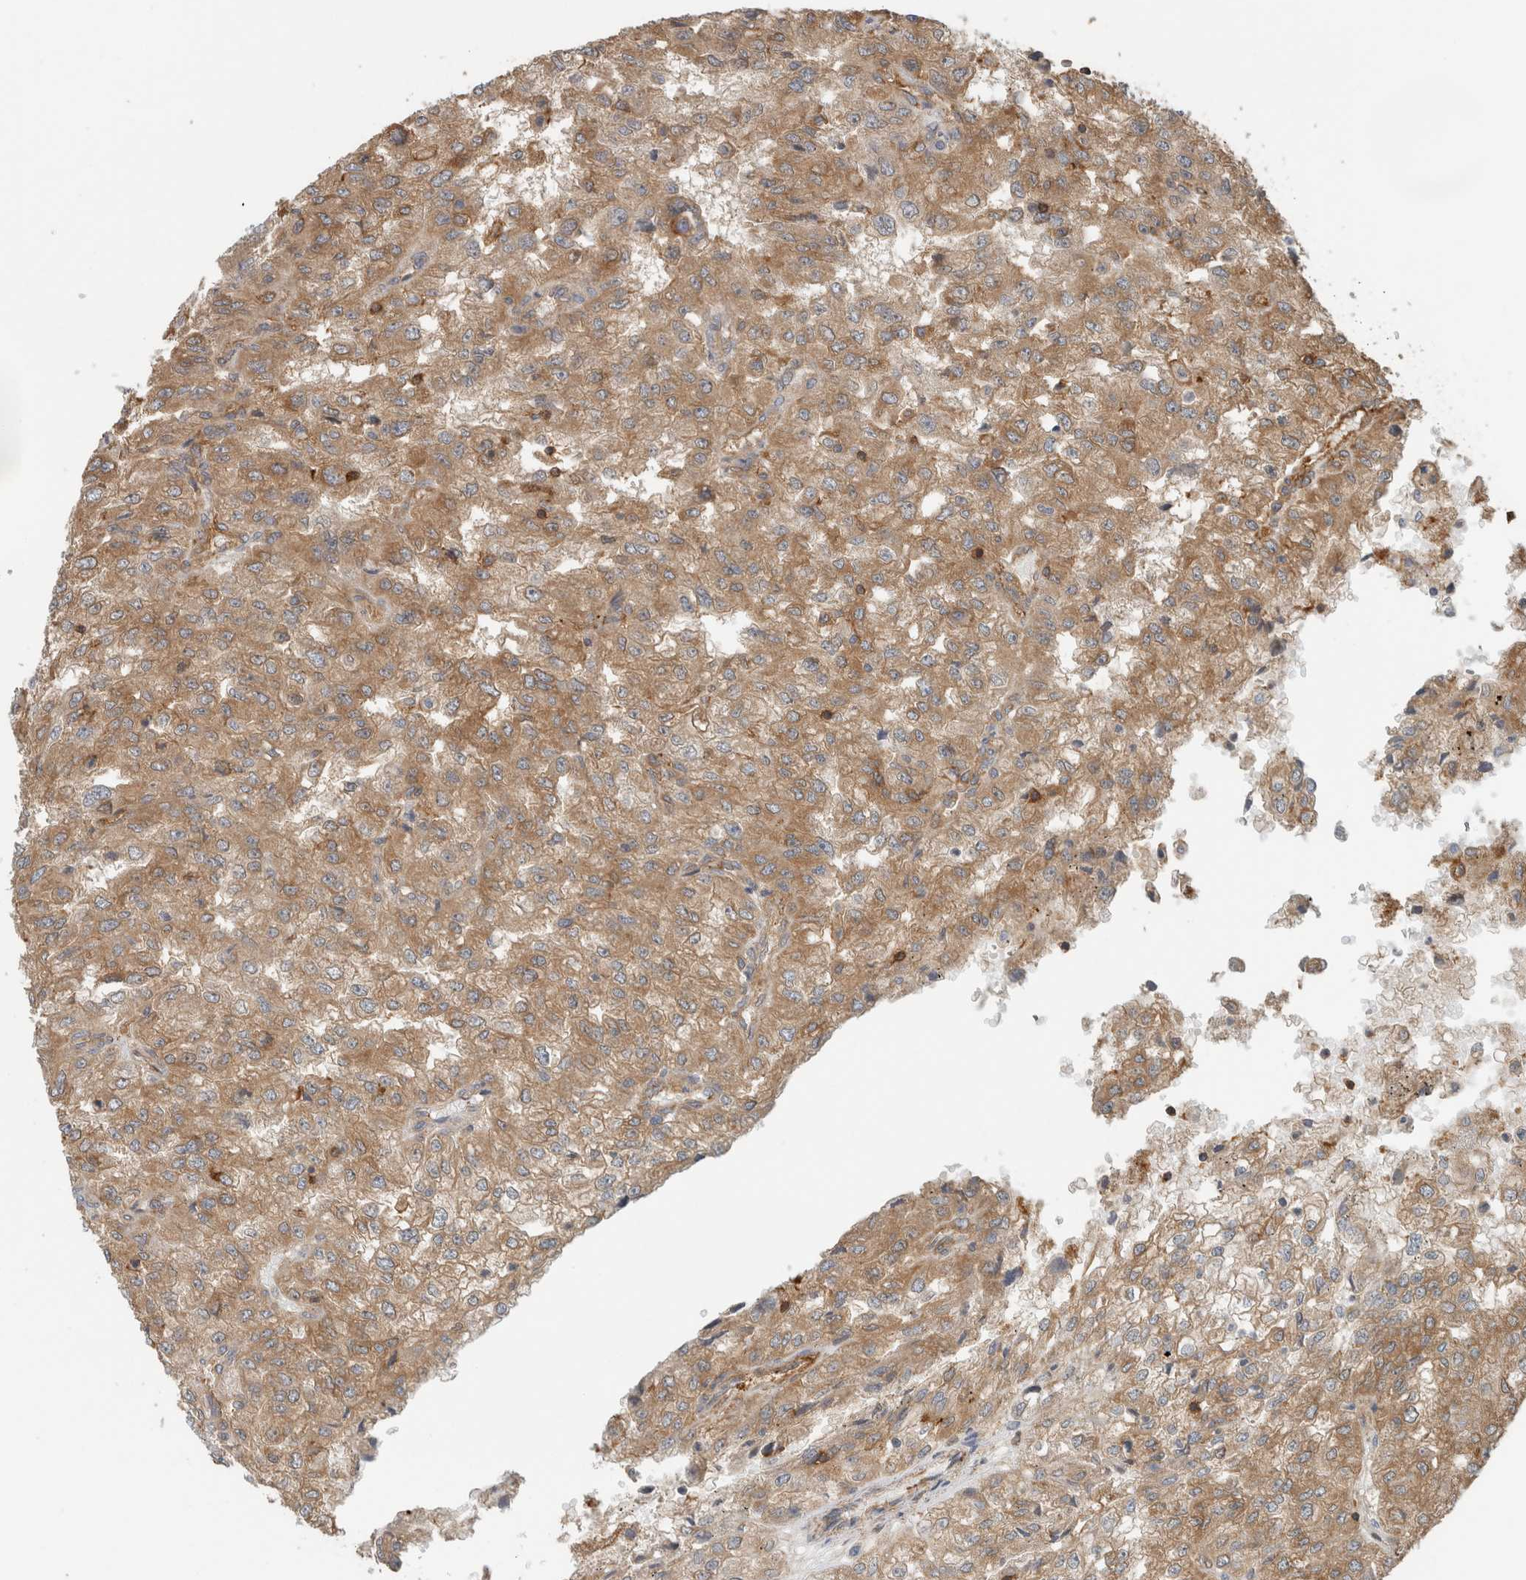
{"staining": {"intensity": "moderate", "quantity": ">75%", "location": "cytoplasmic/membranous"}, "tissue": "renal cancer", "cell_type": "Tumor cells", "image_type": "cancer", "snomed": [{"axis": "morphology", "description": "Adenocarcinoma, NOS"}, {"axis": "topography", "description": "Kidney"}], "caption": "Immunohistochemical staining of renal adenocarcinoma shows medium levels of moderate cytoplasmic/membranous expression in about >75% of tumor cells. The protein is stained brown, and the nuclei are stained in blue (DAB IHC with brightfield microscopy, high magnification).", "gene": "PFDN4", "patient": {"sex": "female", "age": 54}}